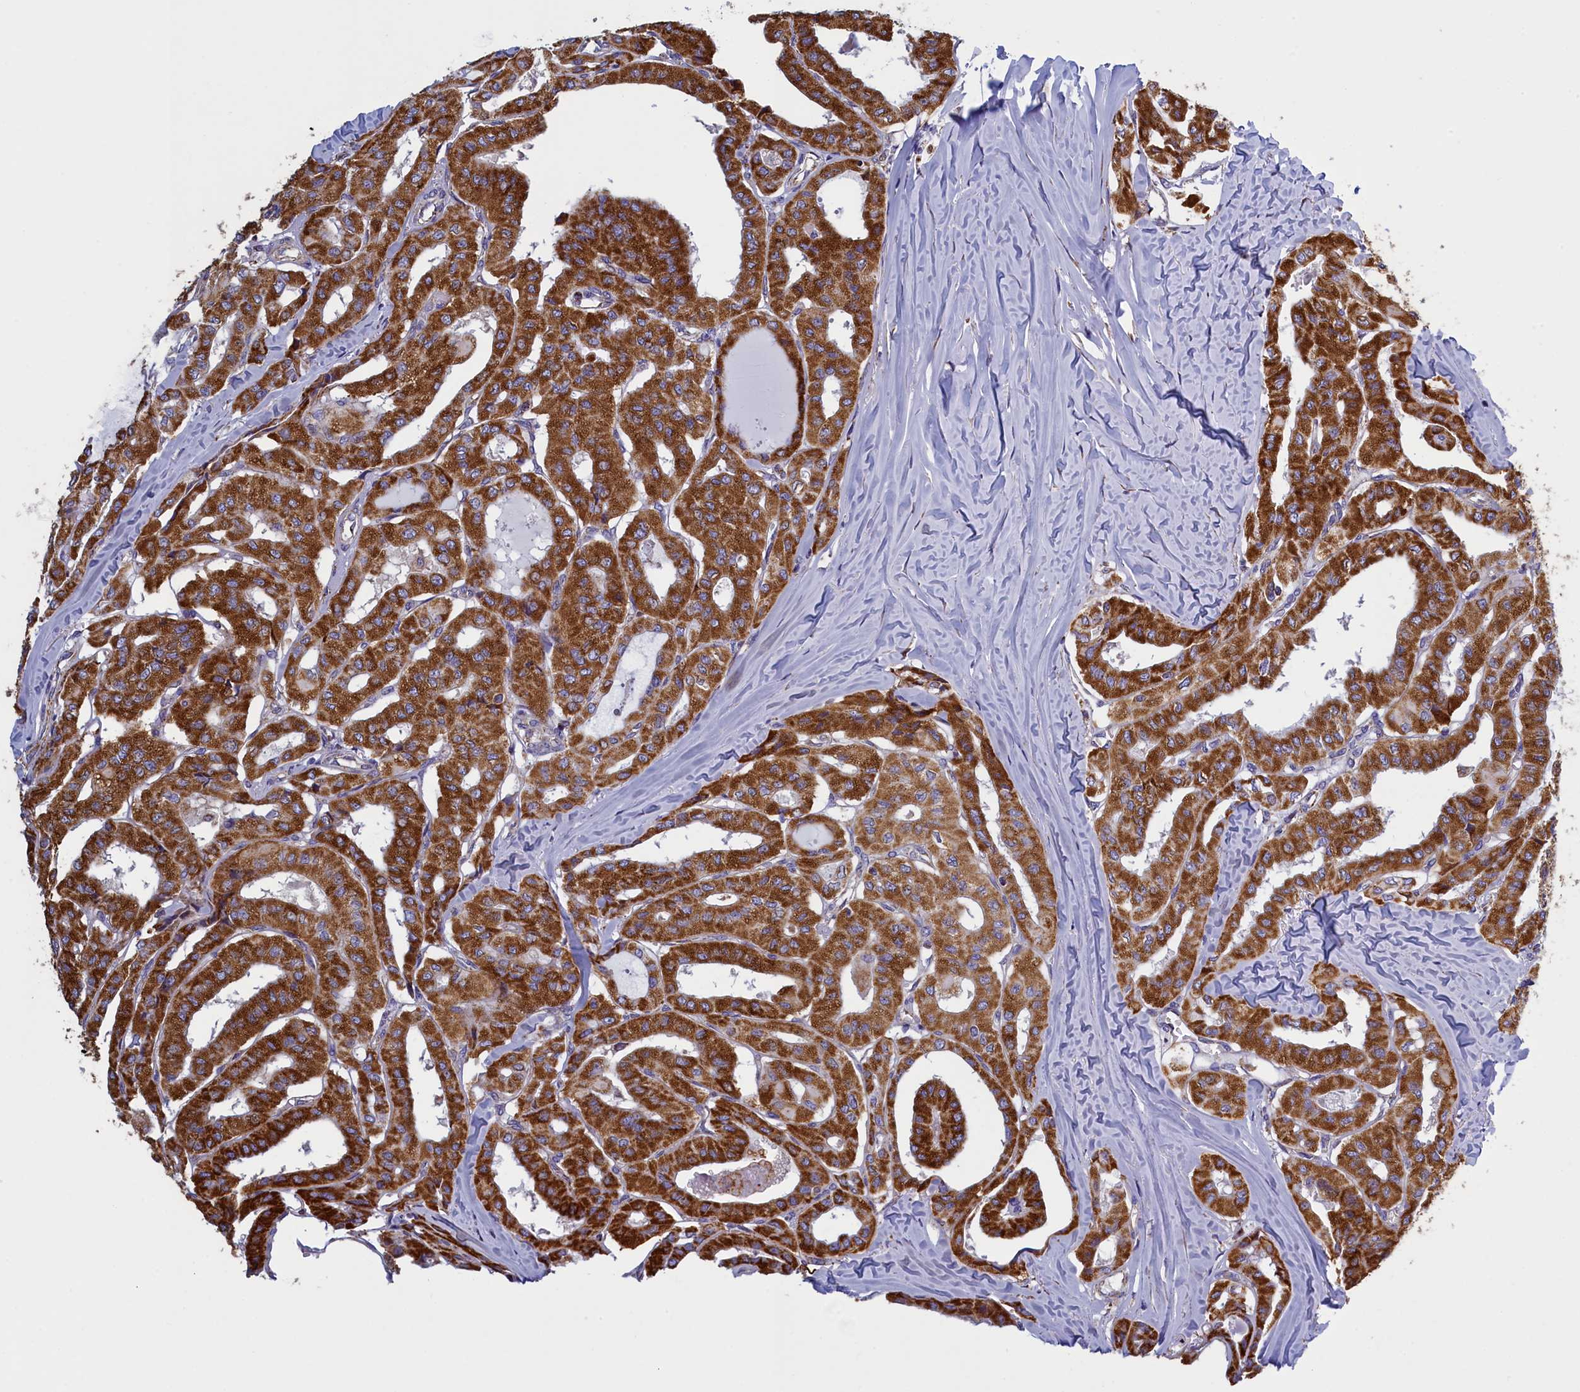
{"staining": {"intensity": "strong", "quantity": ">75%", "location": "cytoplasmic/membranous"}, "tissue": "thyroid cancer", "cell_type": "Tumor cells", "image_type": "cancer", "snomed": [{"axis": "morphology", "description": "Papillary adenocarcinoma, NOS"}, {"axis": "topography", "description": "Thyroid gland"}], "caption": "A high-resolution image shows IHC staining of thyroid papillary adenocarcinoma, which exhibits strong cytoplasmic/membranous staining in about >75% of tumor cells.", "gene": "IFT122", "patient": {"sex": "female", "age": 59}}